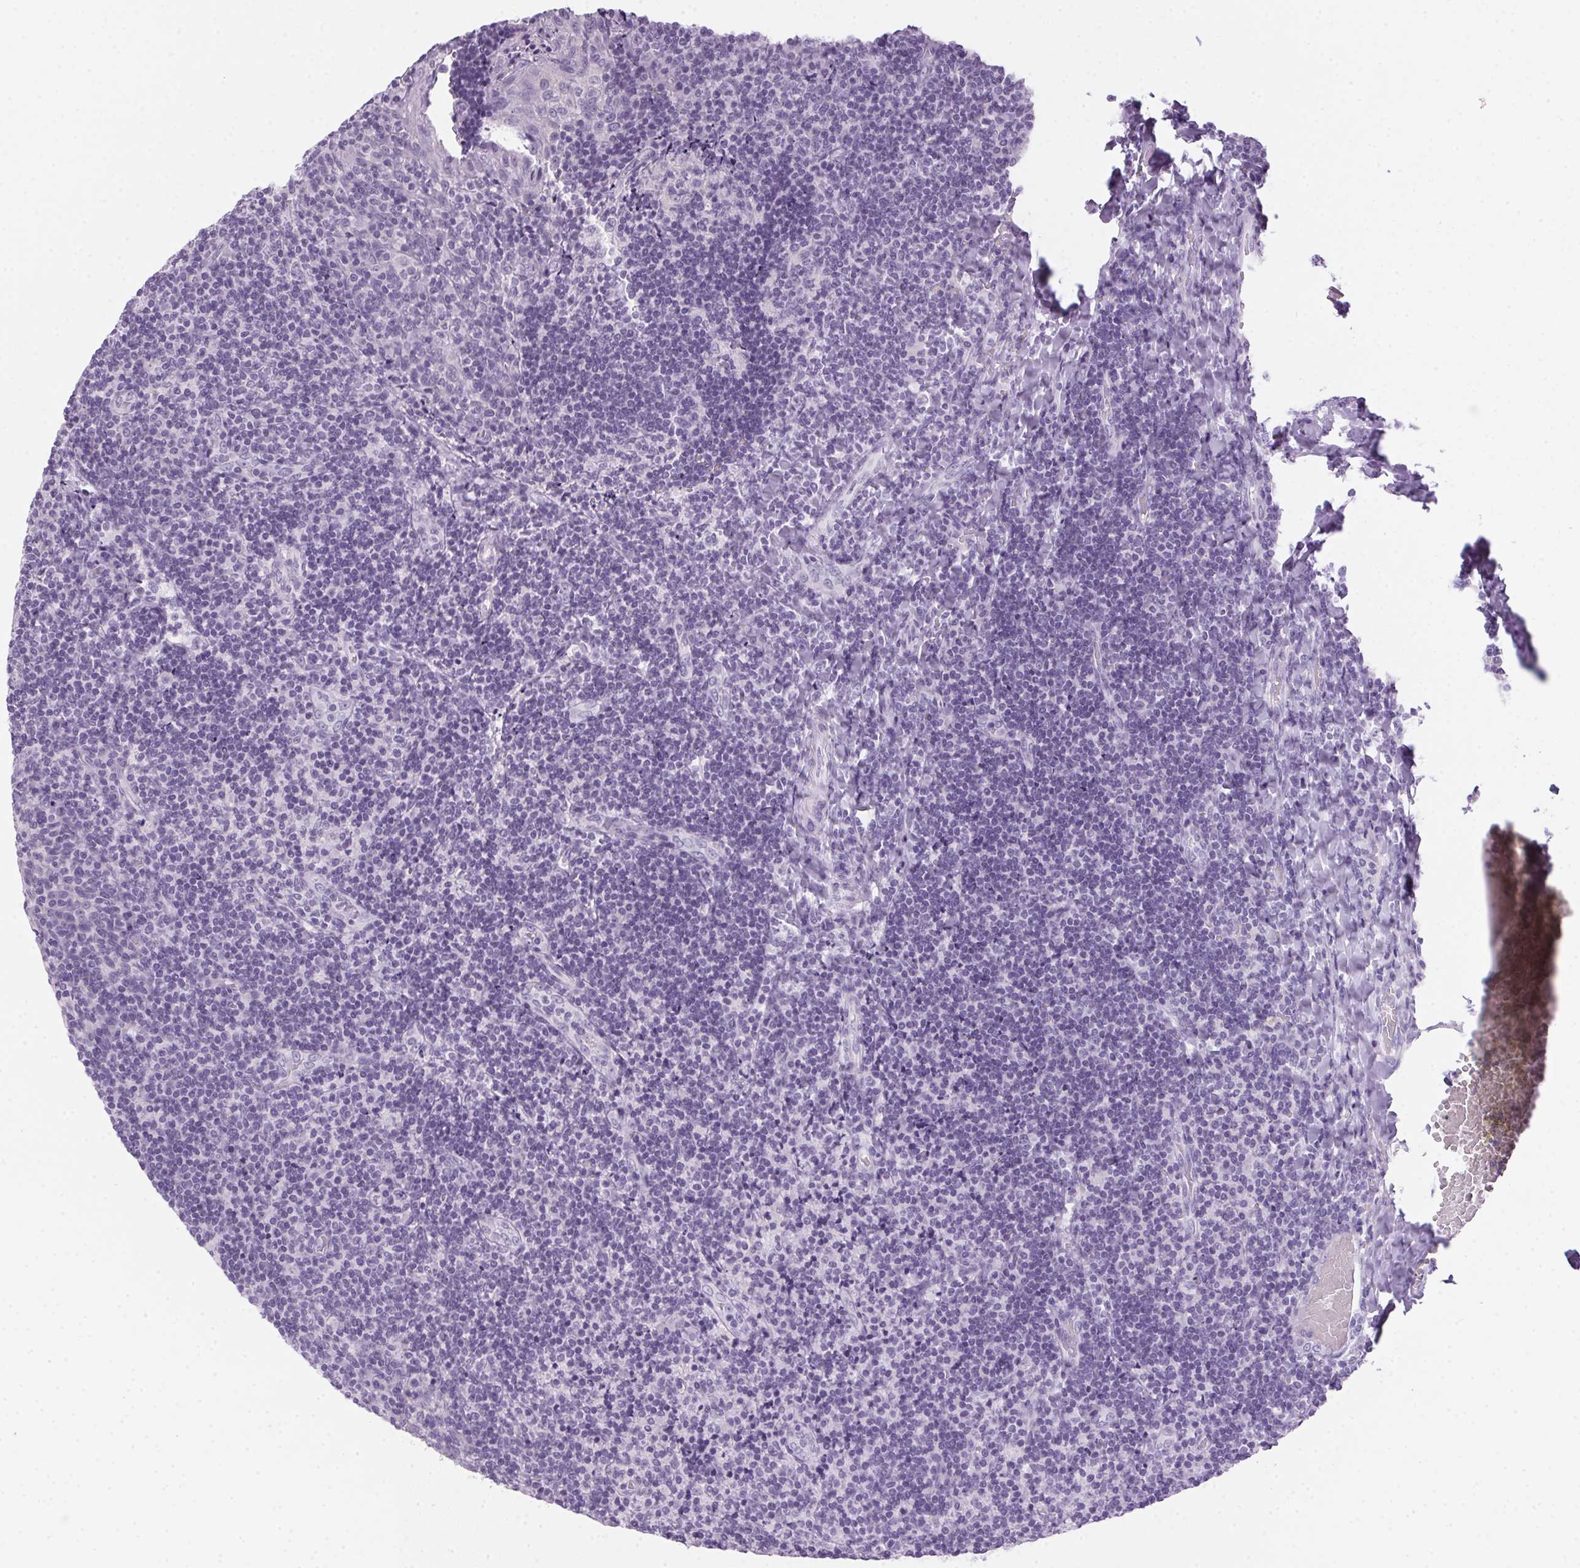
{"staining": {"intensity": "negative", "quantity": "none", "location": "none"}, "tissue": "tonsil", "cell_type": "Germinal center cells", "image_type": "normal", "snomed": [{"axis": "morphology", "description": "Normal tissue, NOS"}, {"axis": "topography", "description": "Tonsil"}], "caption": "A photomicrograph of tonsil stained for a protein demonstrates no brown staining in germinal center cells.", "gene": "POPDC2", "patient": {"sex": "male", "age": 17}}